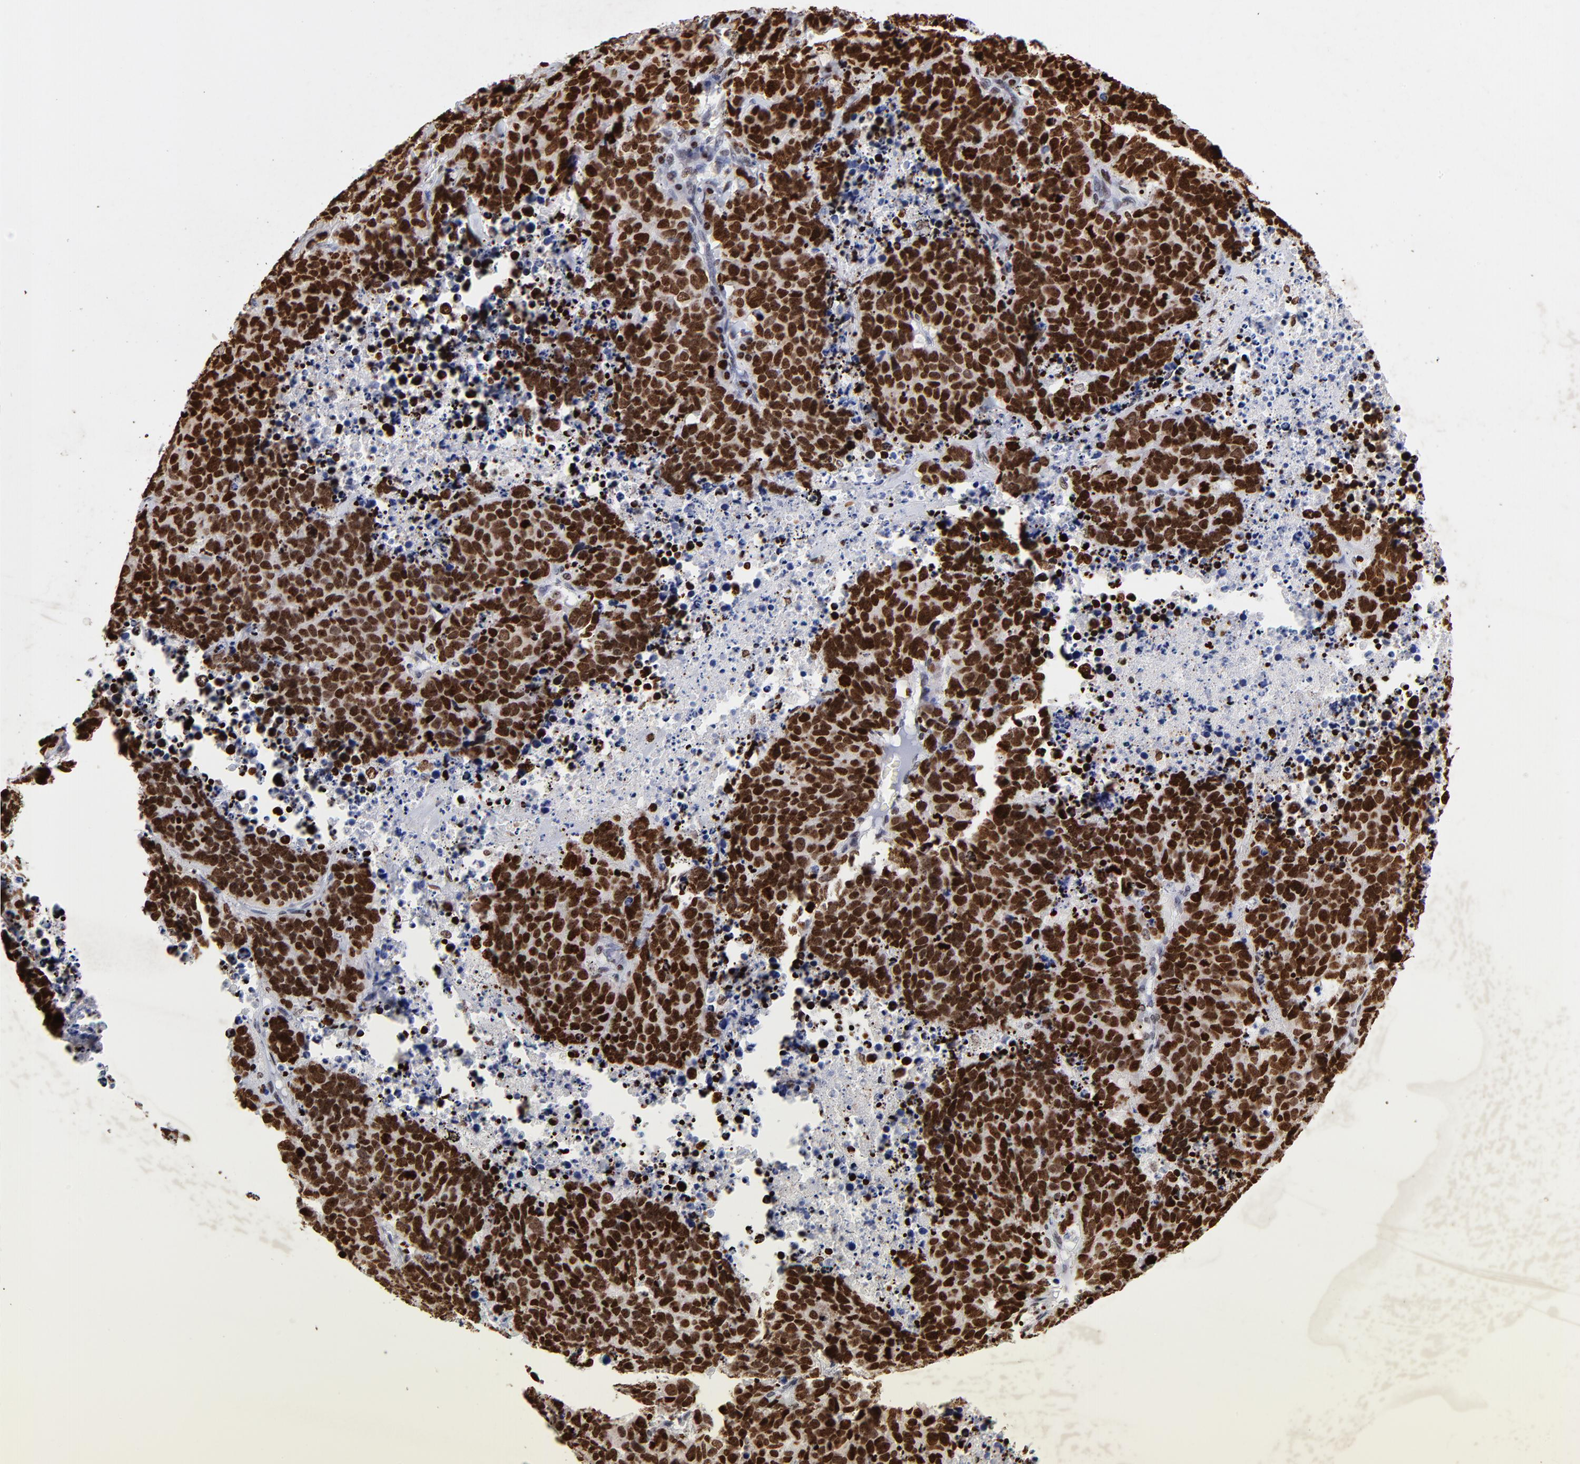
{"staining": {"intensity": "strong", "quantity": ">75%", "location": "nuclear"}, "tissue": "lung cancer", "cell_type": "Tumor cells", "image_type": "cancer", "snomed": [{"axis": "morphology", "description": "Carcinoid, malignant, NOS"}, {"axis": "topography", "description": "Lung"}], "caption": "Lung cancer (malignant carcinoid) stained for a protein shows strong nuclear positivity in tumor cells.", "gene": "FBH1", "patient": {"sex": "male", "age": 60}}